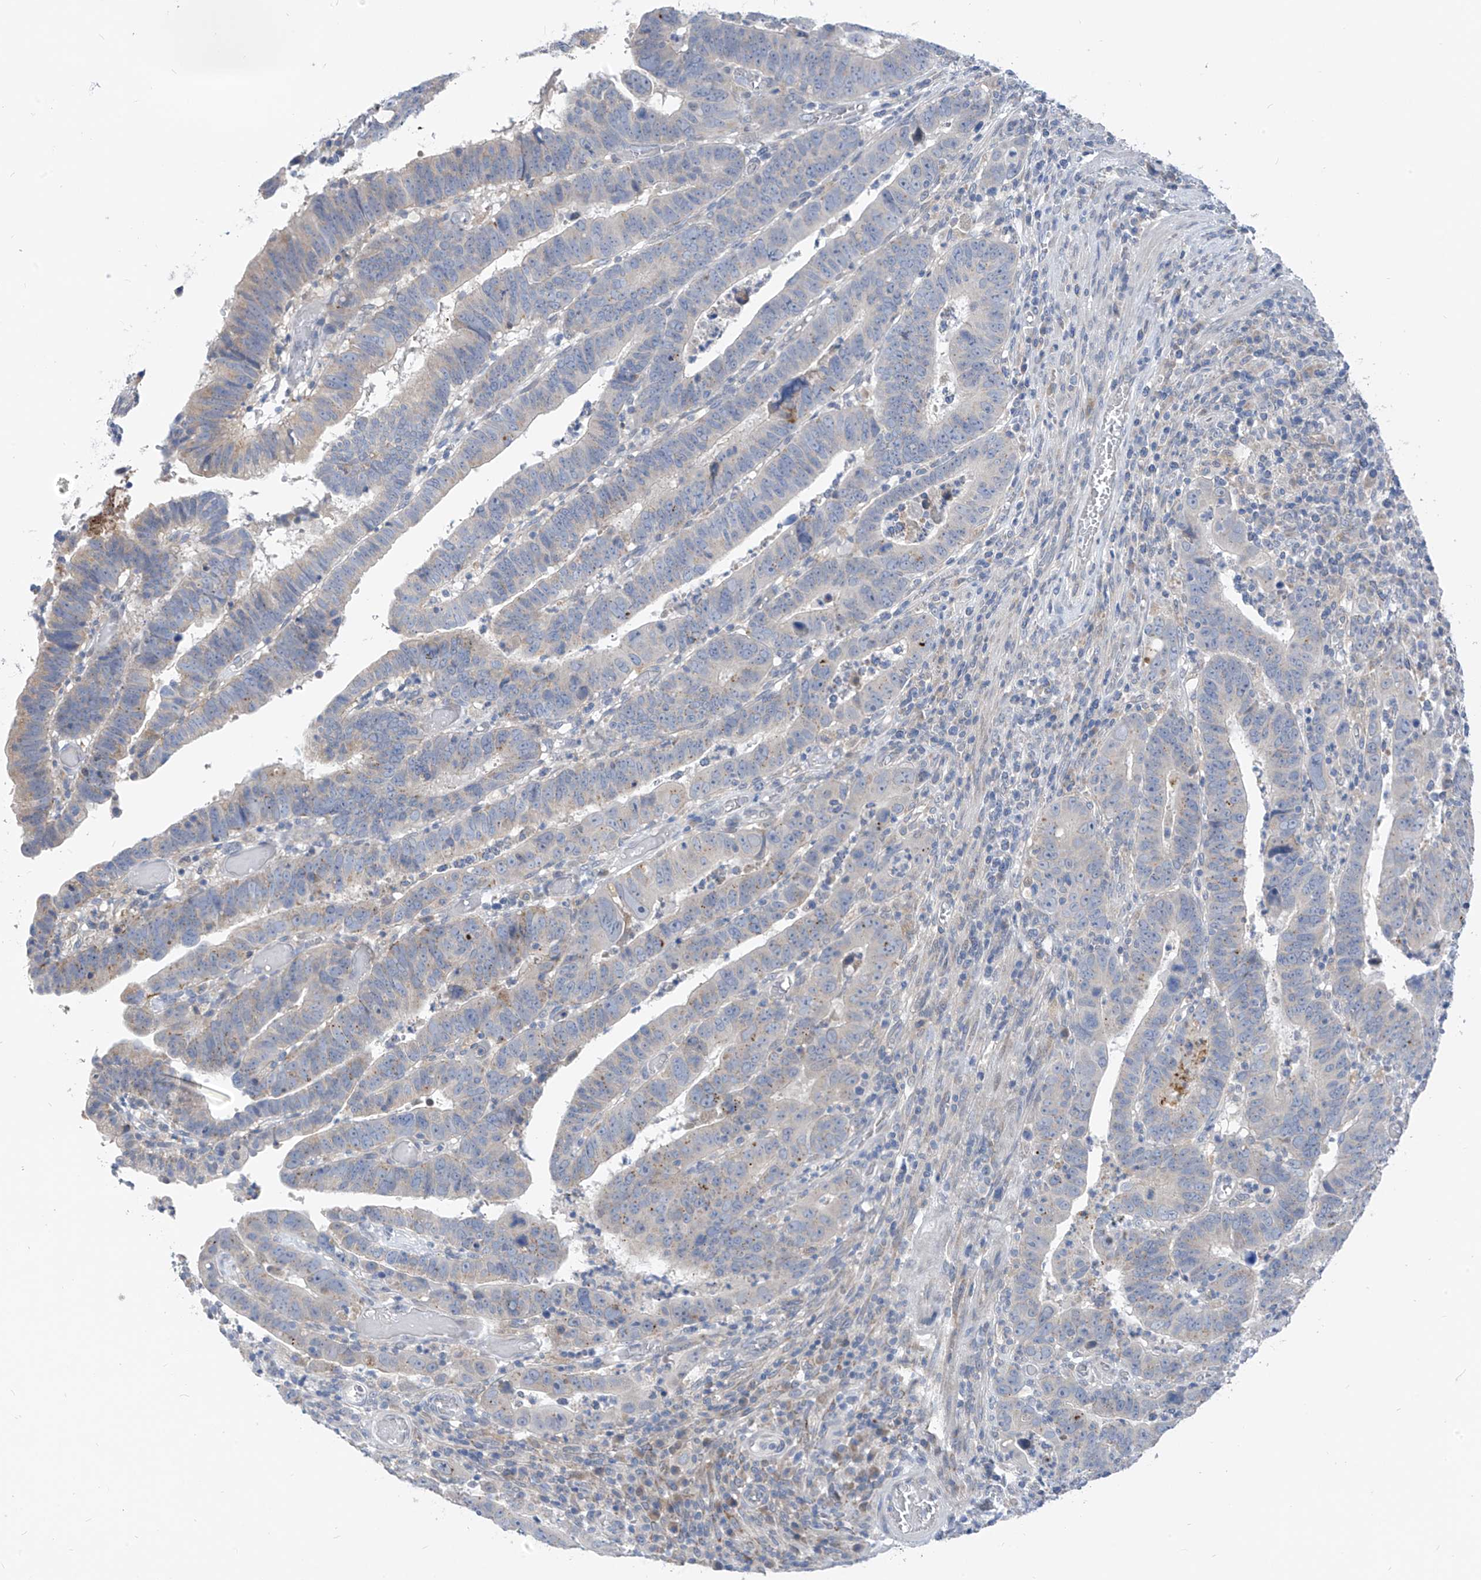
{"staining": {"intensity": "negative", "quantity": "none", "location": "none"}, "tissue": "colorectal cancer", "cell_type": "Tumor cells", "image_type": "cancer", "snomed": [{"axis": "morphology", "description": "Normal tissue, NOS"}, {"axis": "morphology", "description": "Adenocarcinoma, NOS"}, {"axis": "topography", "description": "Rectum"}], "caption": "Histopathology image shows no significant protein expression in tumor cells of colorectal adenocarcinoma.", "gene": "LDAH", "patient": {"sex": "female", "age": 65}}